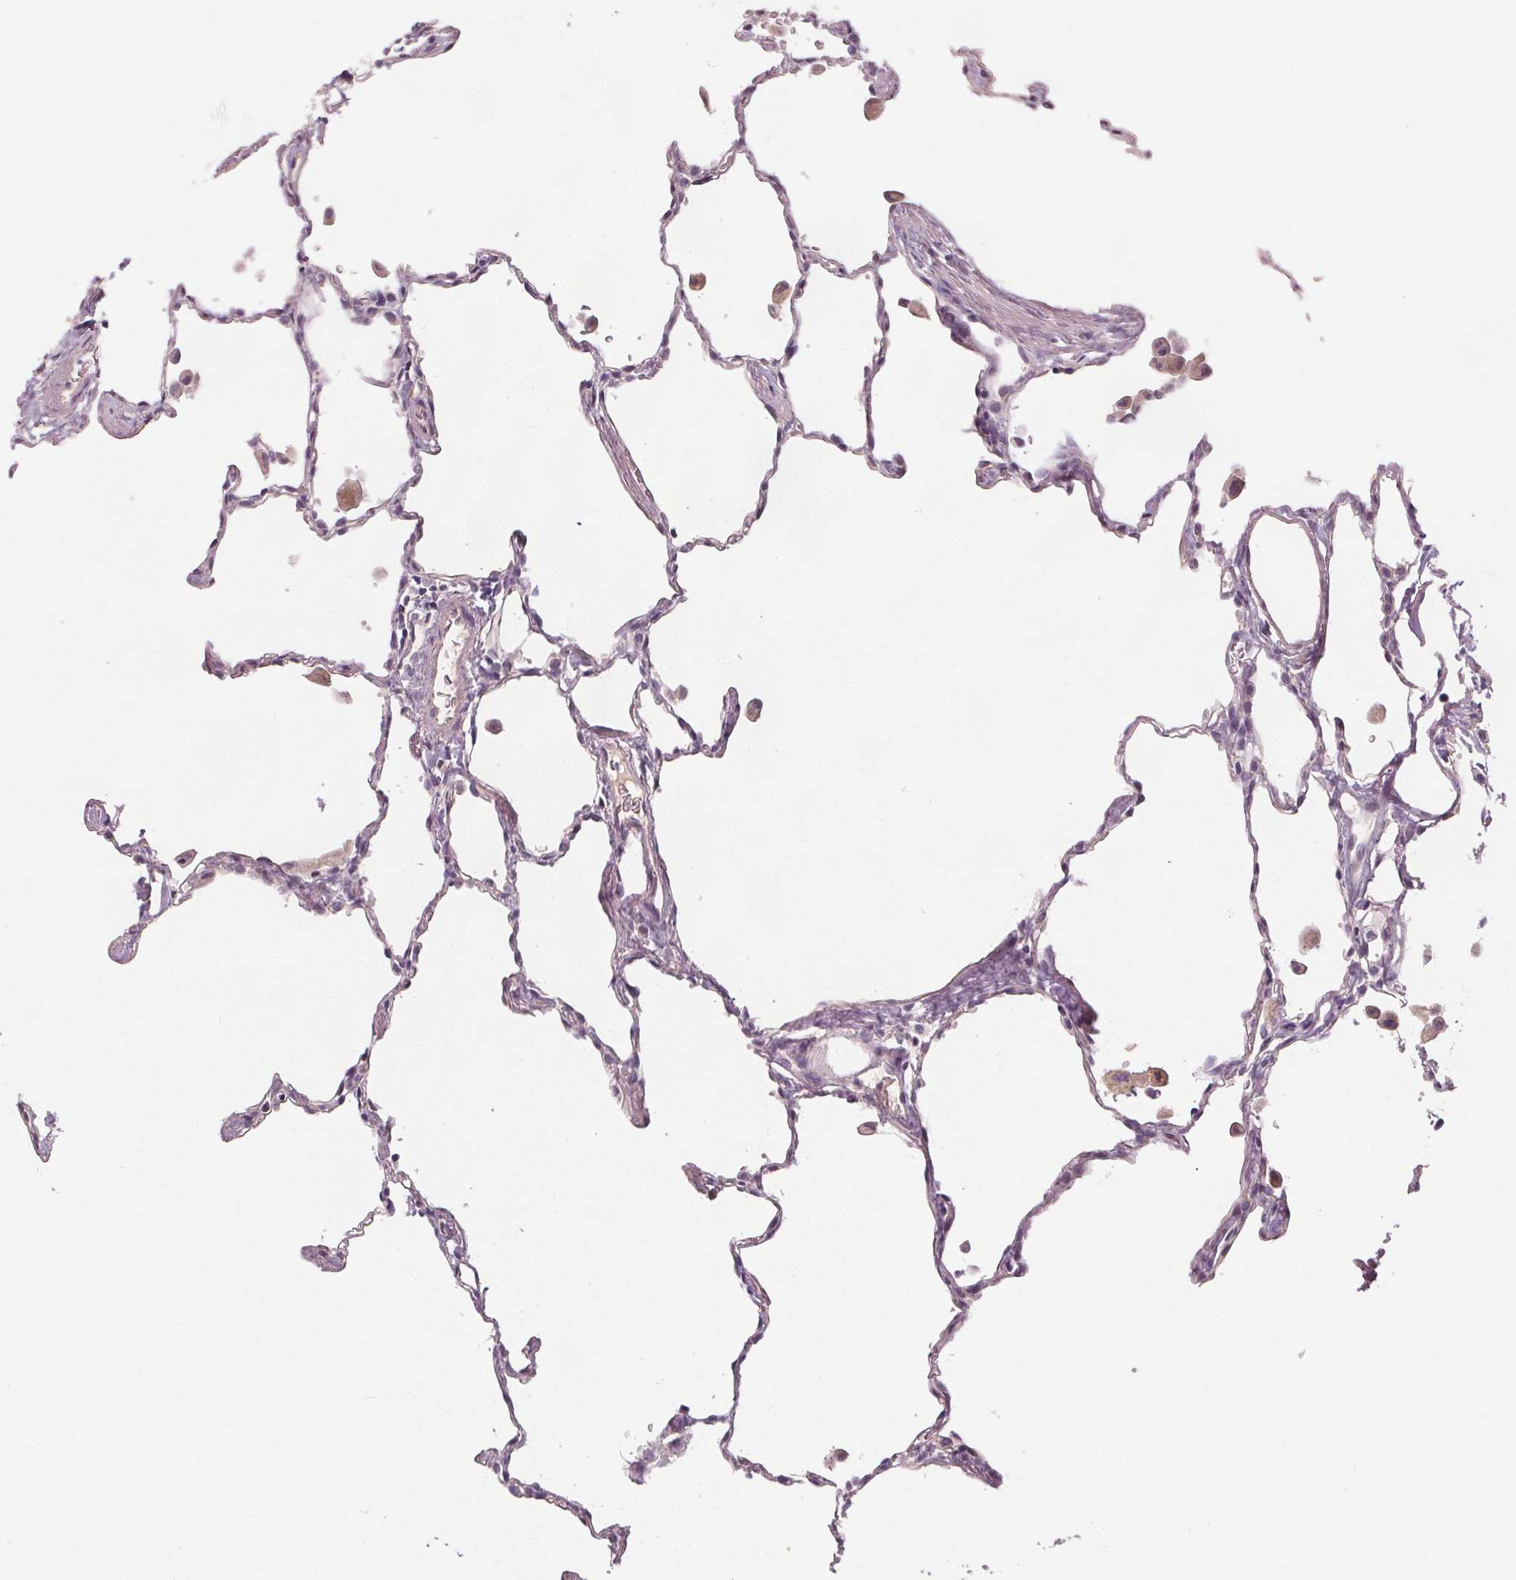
{"staining": {"intensity": "negative", "quantity": "none", "location": "none"}, "tissue": "lung", "cell_type": "Alveolar cells", "image_type": "normal", "snomed": [{"axis": "morphology", "description": "Normal tissue, NOS"}, {"axis": "topography", "description": "Lung"}], "caption": "This is an immunohistochemistry micrograph of normal lung. There is no expression in alveolar cells.", "gene": "VNN1", "patient": {"sex": "female", "age": 47}}